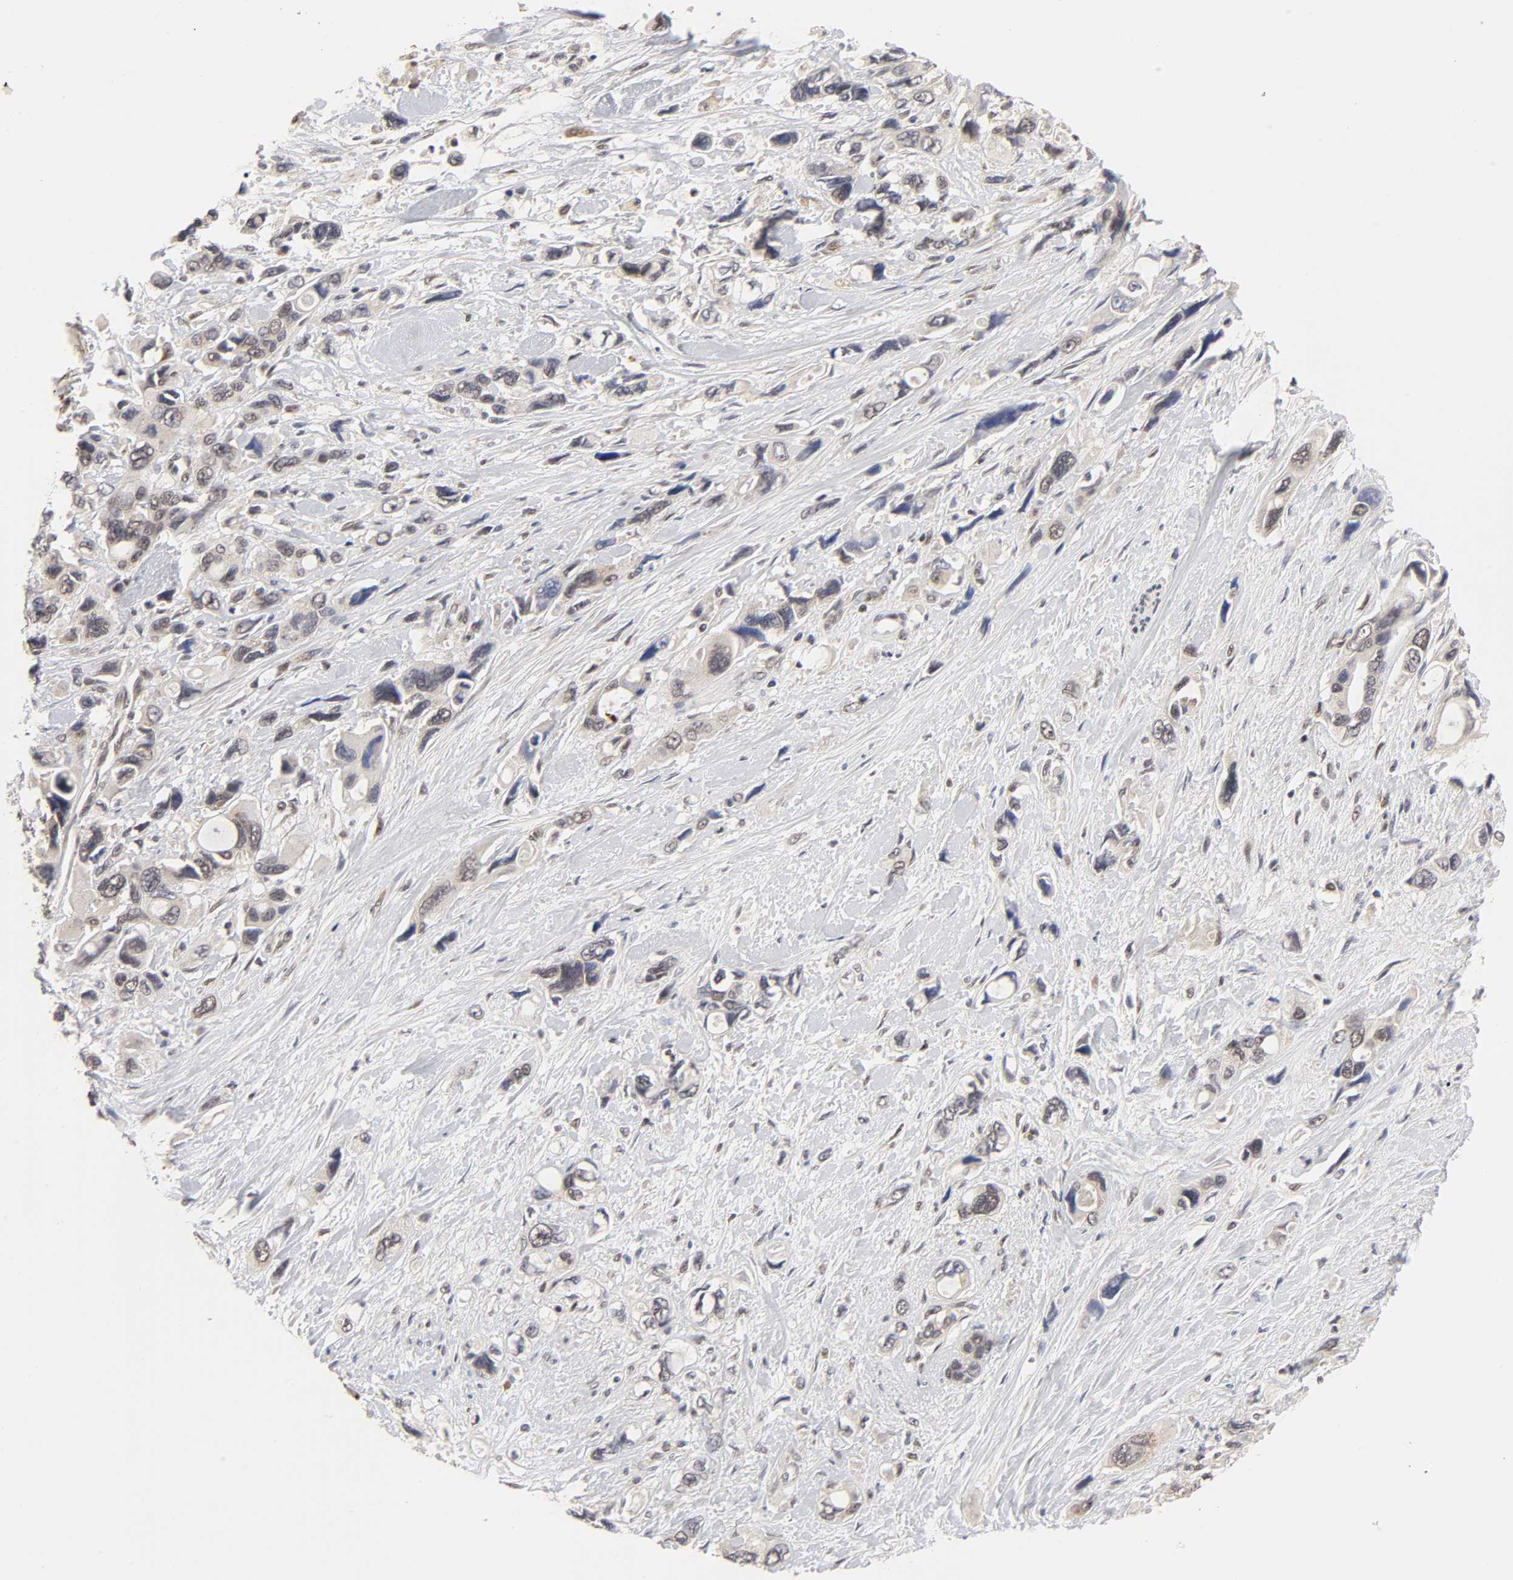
{"staining": {"intensity": "weak", "quantity": ">75%", "location": "cytoplasmic/membranous,nuclear"}, "tissue": "pancreatic cancer", "cell_type": "Tumor cells", "image_type": "cancer", "snomed": [{"axis": "morphology", "description": "Adenocarcinoma, NOS"}, {"axis": "topography", "description": "Pancreas"}], "caption": "Human adenocarcinoma (pancreatic) stained for a protein (brown) demonstrates weak cytoplasmic/membranous and nuclear positive positivity in about >75% of tumor cells.", "gene": "EP300", "patient": {"sex": "male", "age": 46}}